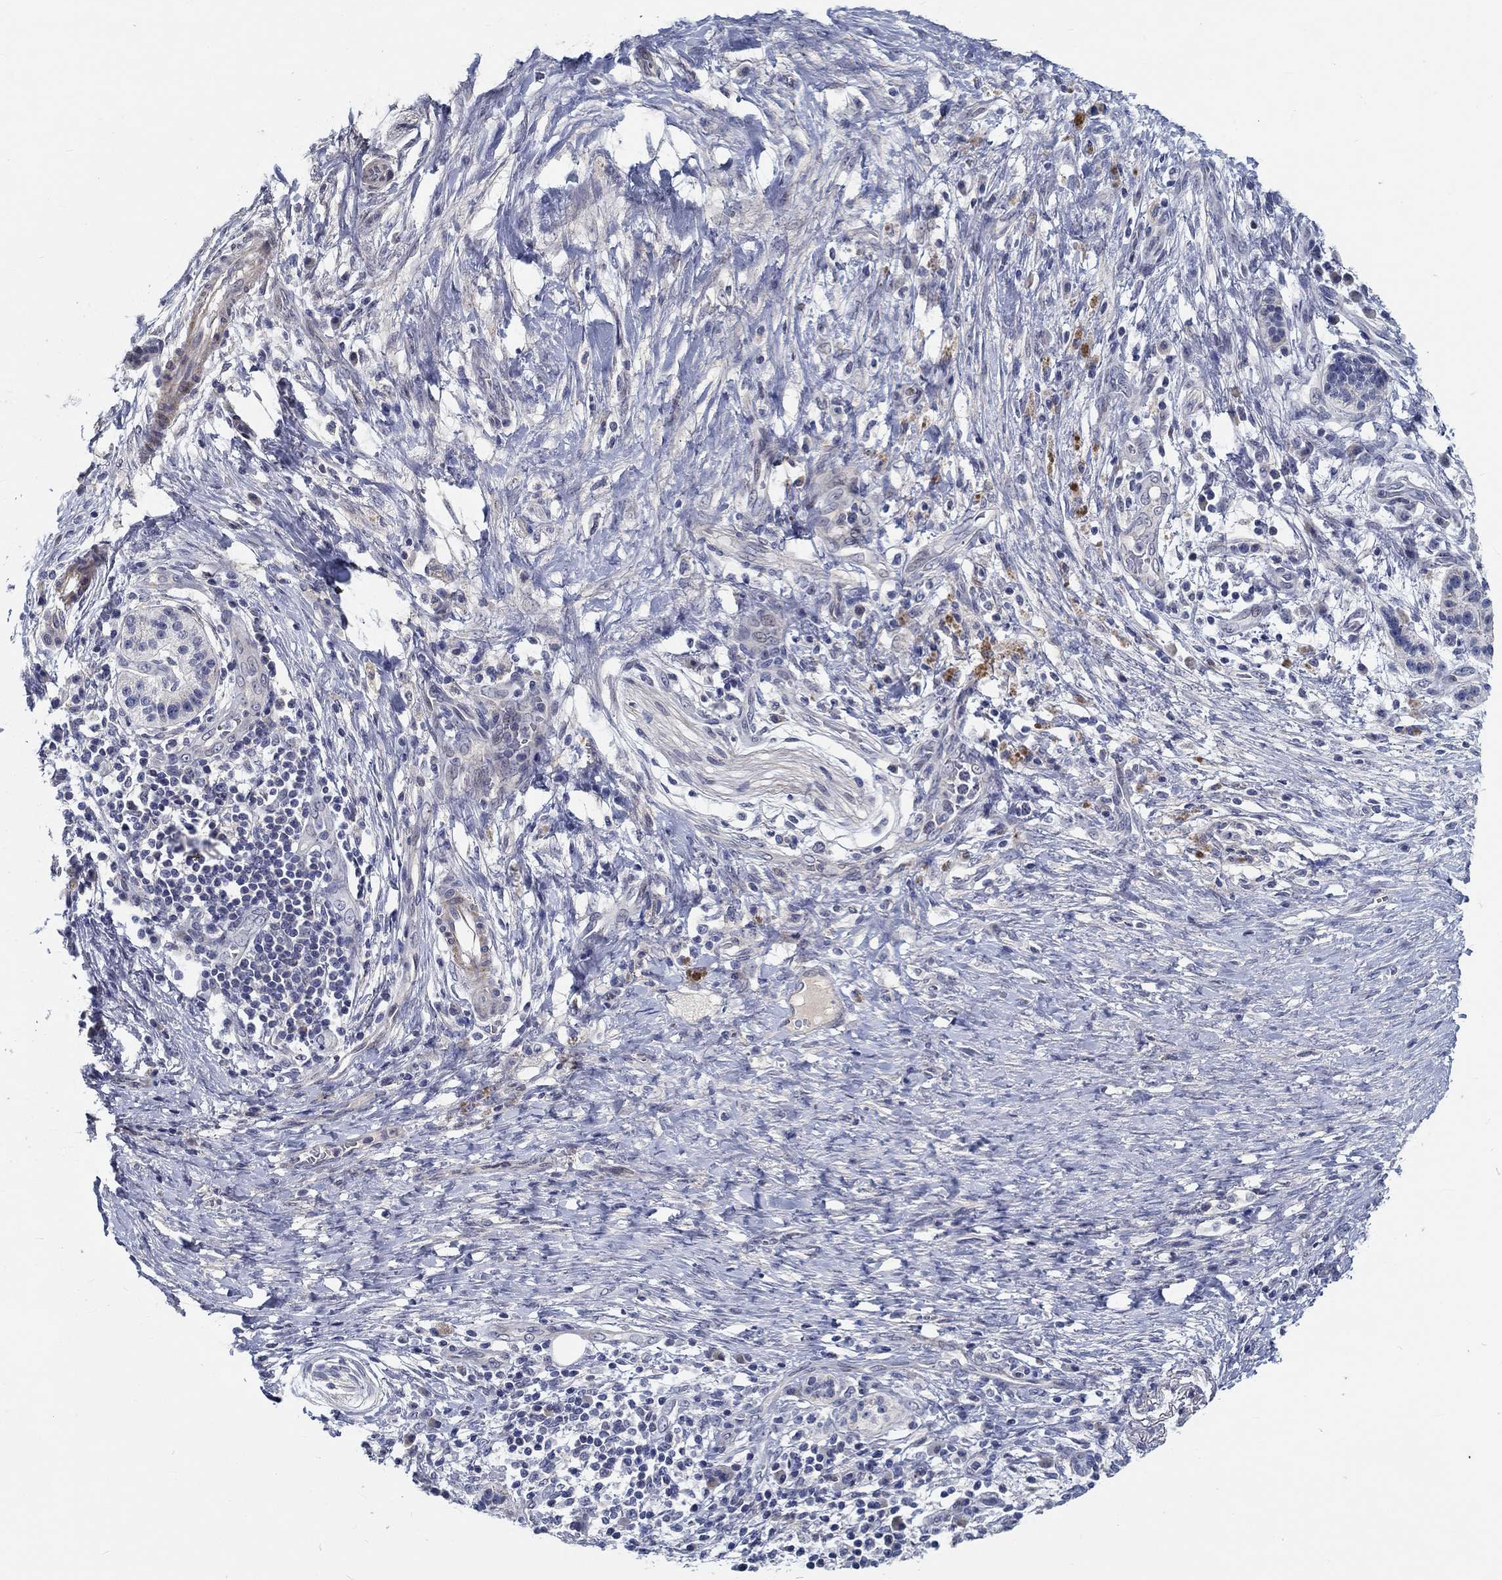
{"staining": {"intensity": "weak", "quantity": "<25%", "location": "cytoplasmic/membranous"}, "tissue": "pancreatic cancer", "cell_type": "Tumor cells", "image_type": "cancer", "snomed": [{"axis": "morphology", "description": "Adenocarcinoma, NOS"}, {"axis": "topography", "description": "Pancreas"}], "caption": "A histopathology image of pancreatic cancer stained for a protein exhibits no brown staining in tumor cells.", "gene": "MYBPC1", "patient": {"sex": "female", "age": 72}}